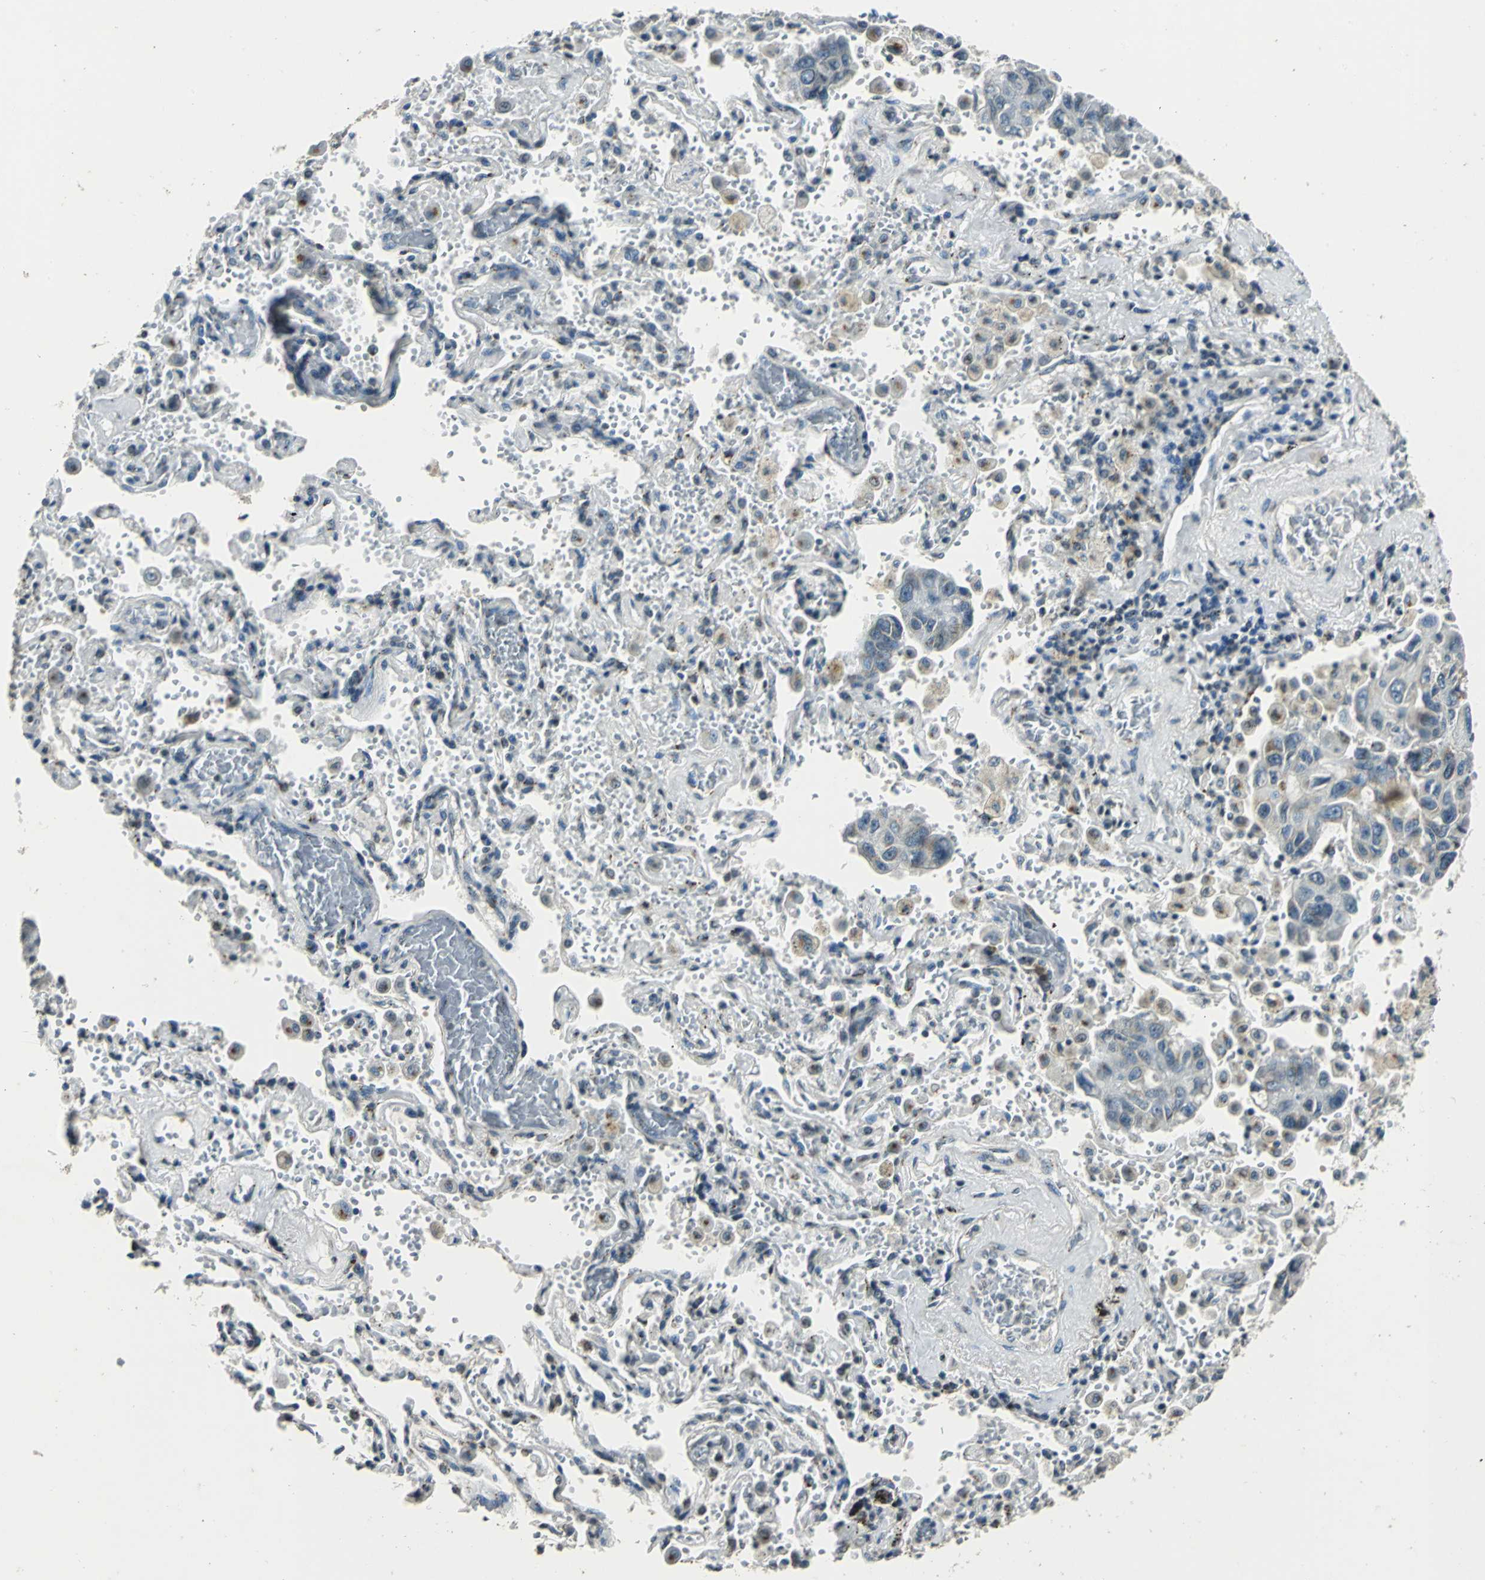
{"staining": {"intensity": "weak", "quantity": "25%-75%", "location": "cytoplasmic/membranous"}, "tissue": "lung cancer", "cell_type": "Tumor cells", "image_type": "cancer", "snomed": [{"axis": "morphology", "description": "Adenocarcinoma, NOS"}, {"axis": "topography", "description": "Lung"}], "caption": "Human adenocarcinoma (lung) stained with a brown dye displays weak cytoplasmic/membranous positive staining in approximately 25%-75% of tumor cells.", "gene": "TMEM115", "patient": {"sex": "male", "age": 64}}